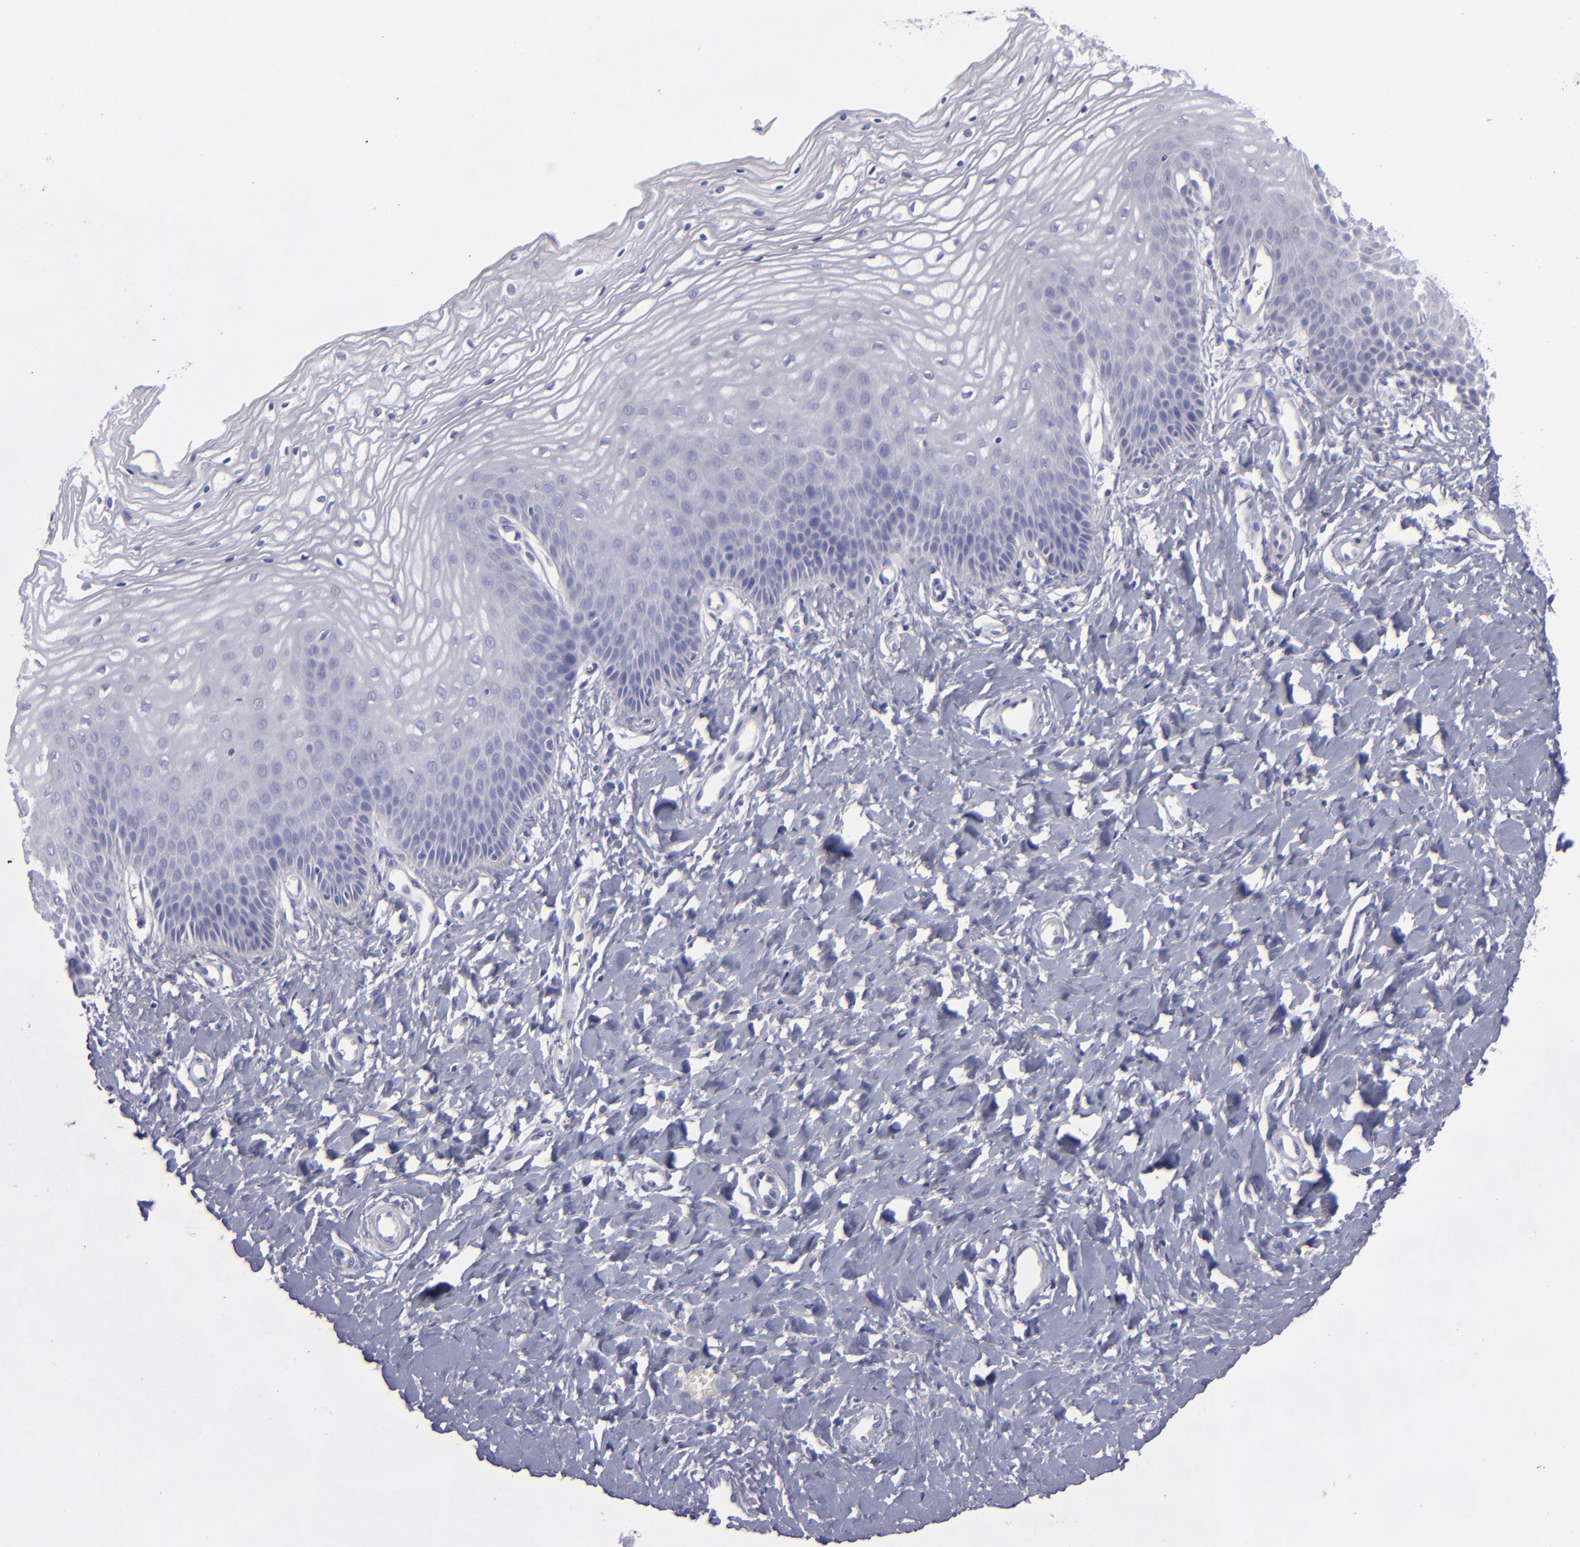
{"staining": {"intensity": "negative", "quantity": "none", "location": "none"}, "tissue": "vagina", "cell_type": "Squamous epithelial cells", "image_type": "normal", "snomed": [{"axis": "morphology", "description": "Normal tissue, NOS"}, {"axis": "topography", "description": "Vagina"}], "caption": "Immunohistochemical staining of unremarkable human vagina demonstrates no significant positivity in squamous epithelial cells. (DAB (3,3'-diaminobenzidine) immunohistochemistry (IHC), high magnification).", "gene": "CD22", "patient": {"sex": "female", "age": 68}}